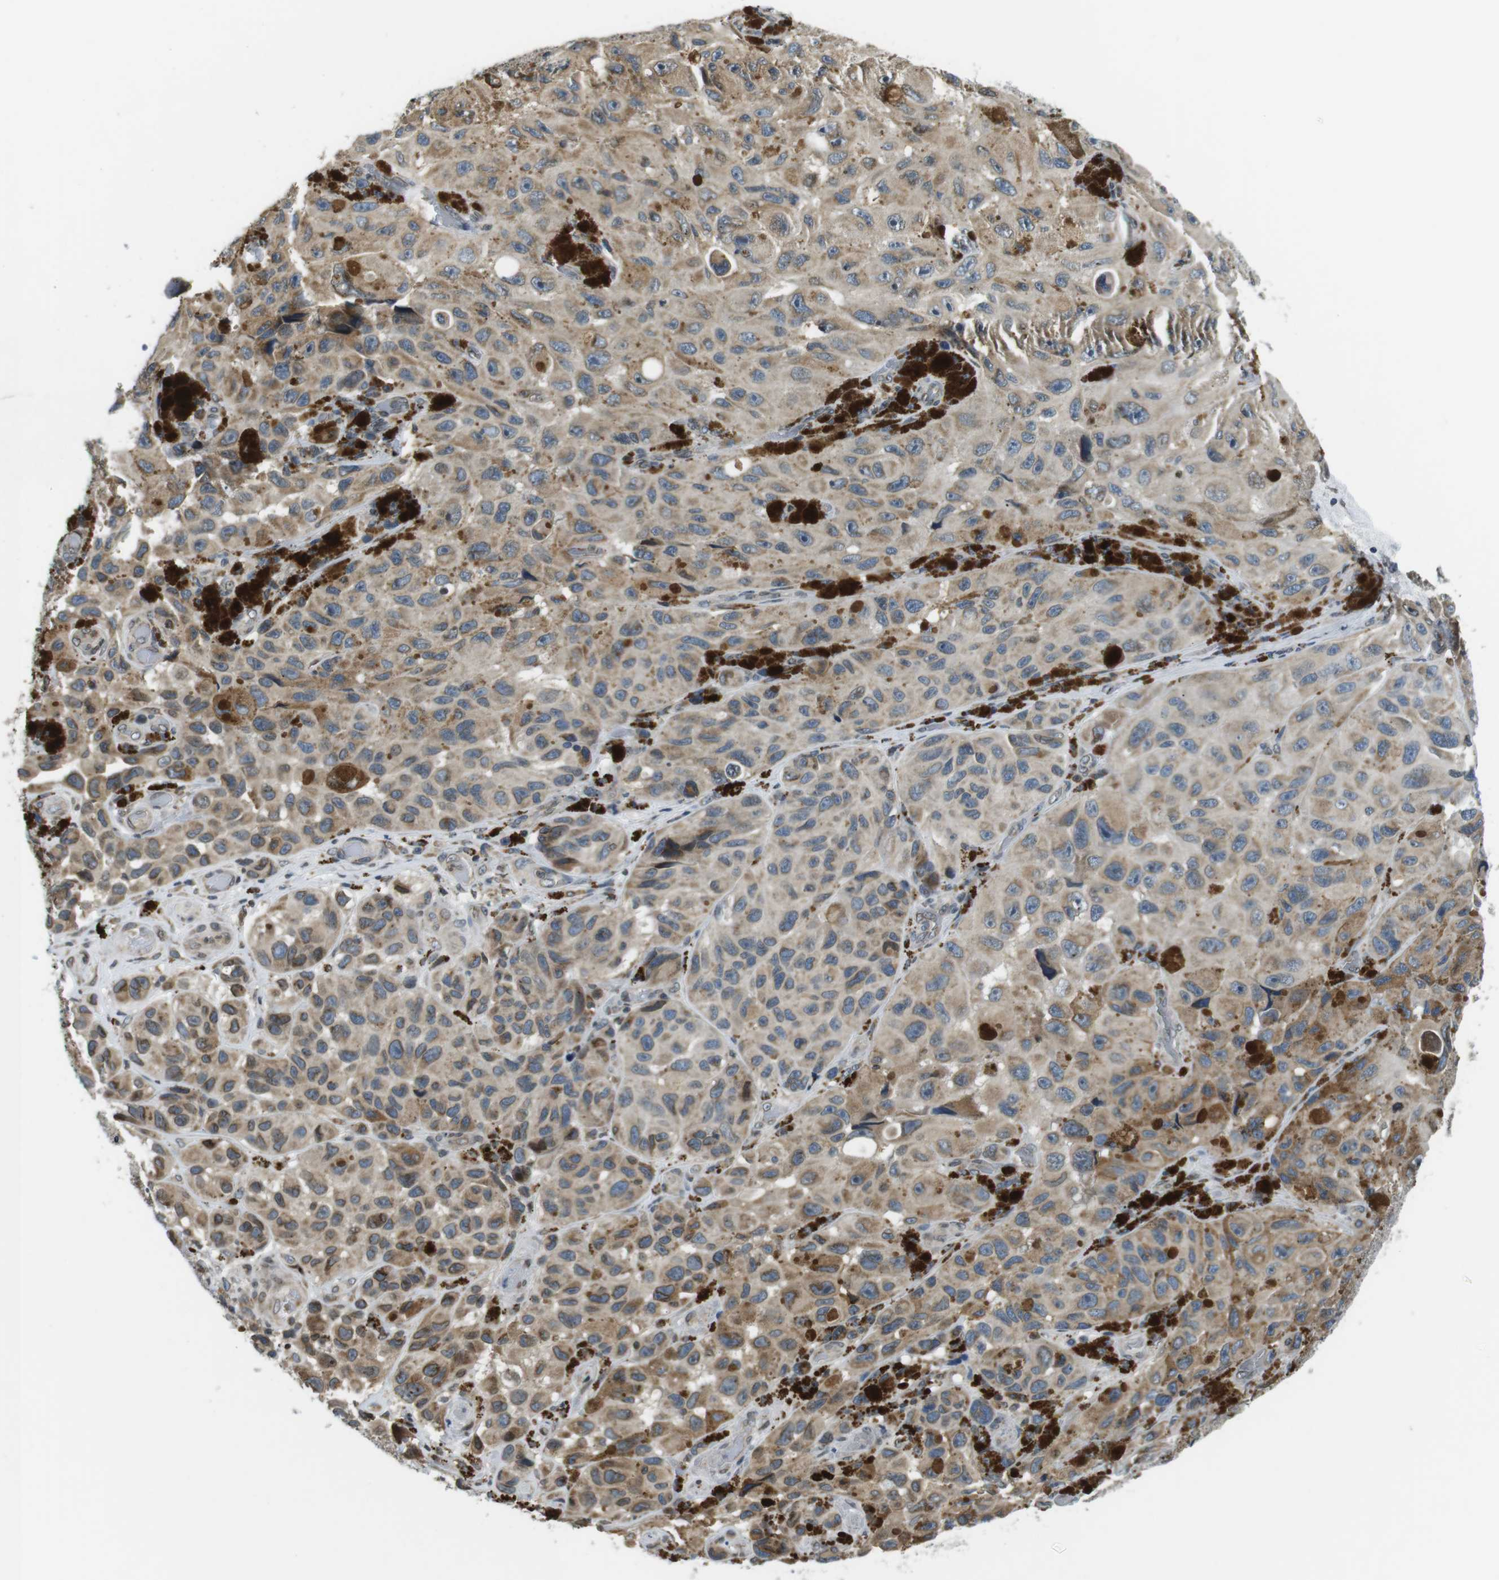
{"staining": {"intensity": "weak", "quantity": ">75%", "location": "cytoplasmic/membranous,nuclear"}, "tissue": "melanoma", "cell_type": "Tumor cells", "image_type": "cancer", "snomed": [{"axis": "morphology", "description": "Malignant melanoma, NOS"}, {"axis": "topography", "description": "Skin"}], "caption": "Immunohistochemical staining of human malignant melanoma demonstrates low levels of weak cytoplasmic/membranous and nuclear staining in approximately >75% of tumor cells.", "gene": "TMX4", "patient": {"sex": "female", "age": 73}}